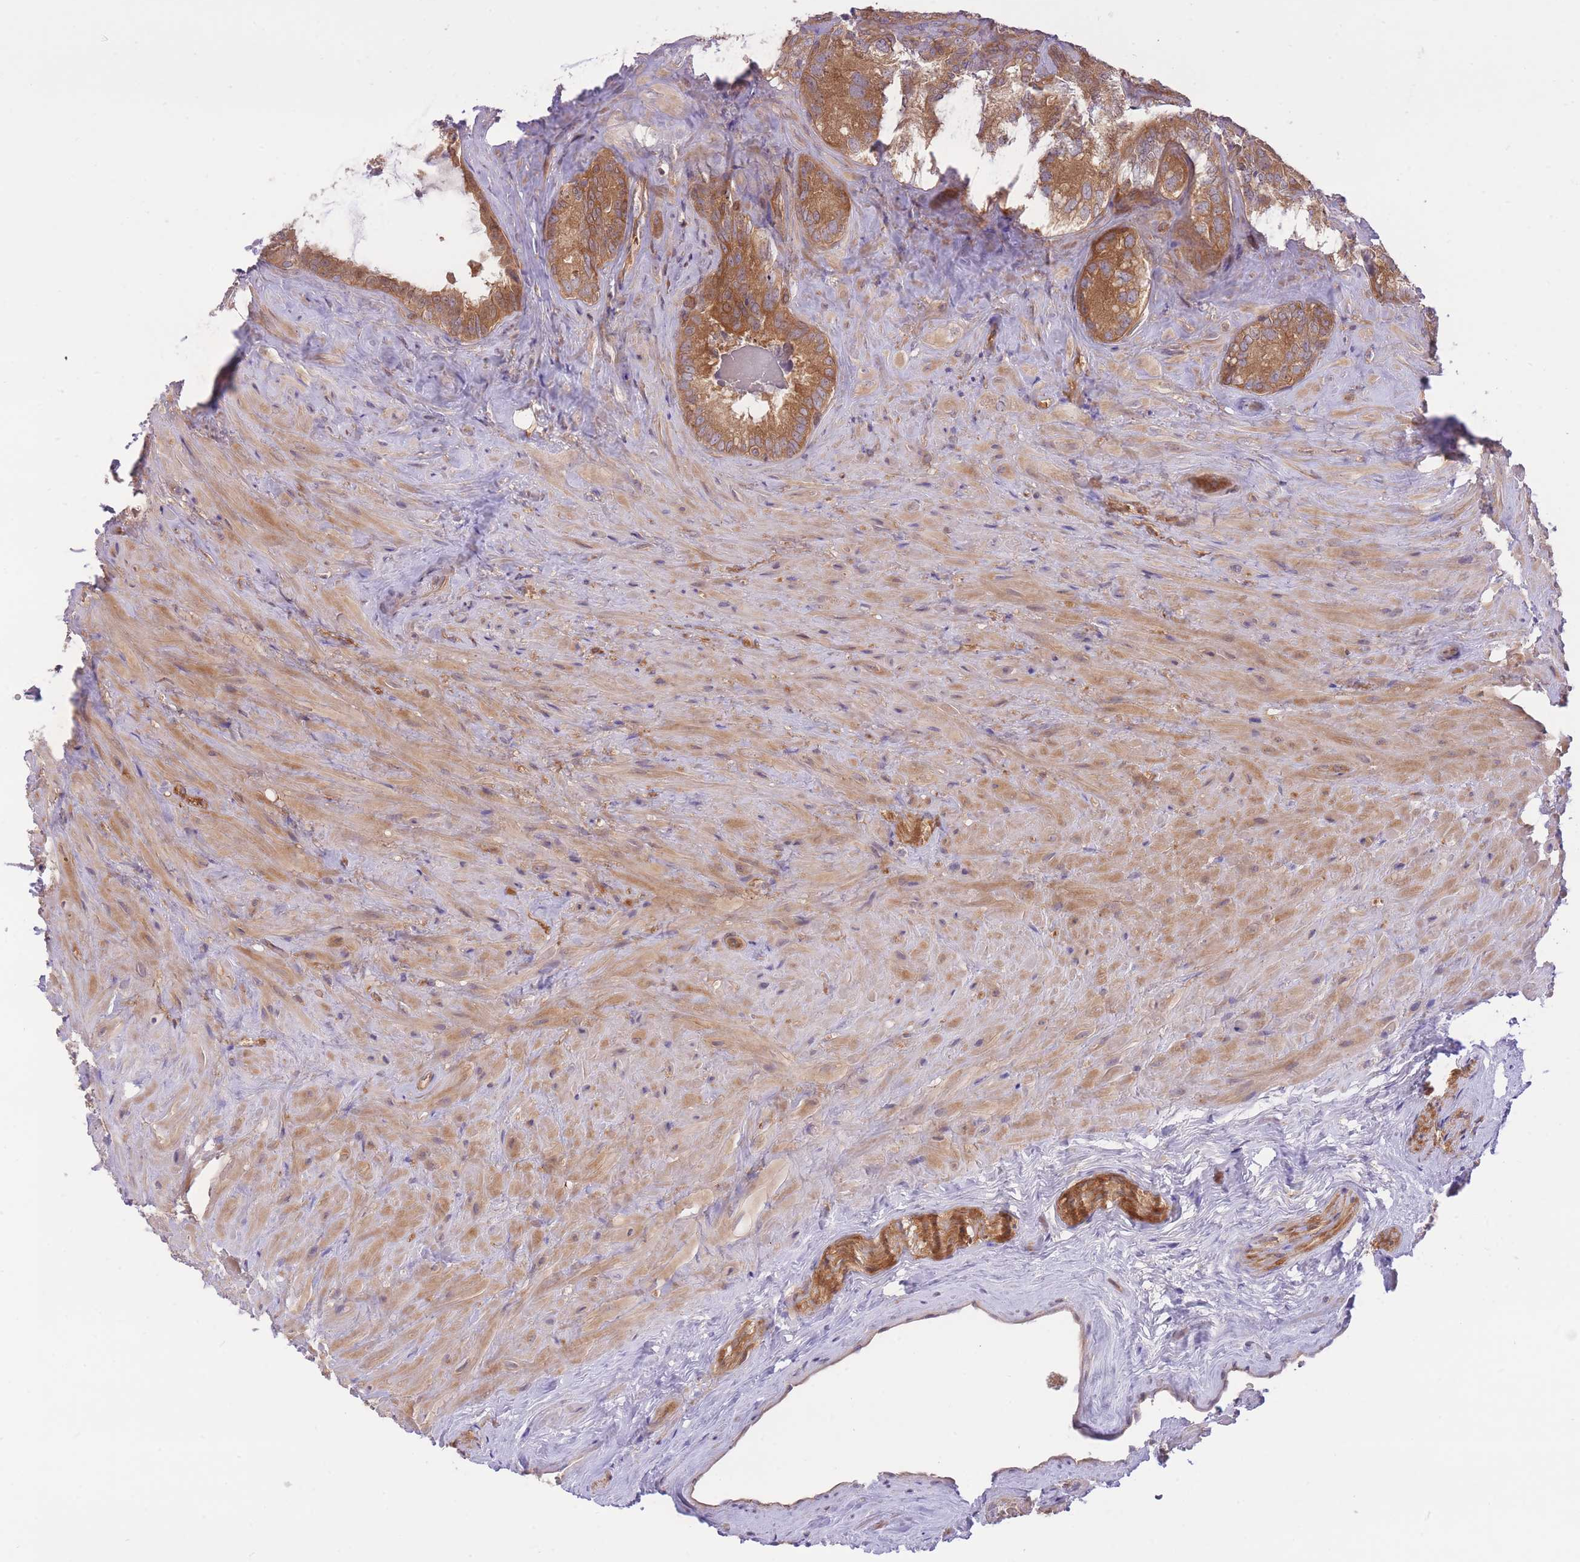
{"staining": {"intensity": "moderate", "quantity": ">75%", "location": "cytoplasmic/membranous"}, "tissue": "seminal vesicle", "cell_type": "Glandular cells", "image_type": "normal", "snomed": [{"axis": "morphology", "description": "Normal tissue, NOS"}, {"axis": "topography", "description": "Seminal veicle"}], "caption": "A medium amount of moderate cytoplasmic/membranous staining is identified in approximately >75% of glandular cells in benign seminal vesicle.", "gene": "PREP", "patient": {"sex": "male", "age": 62}}